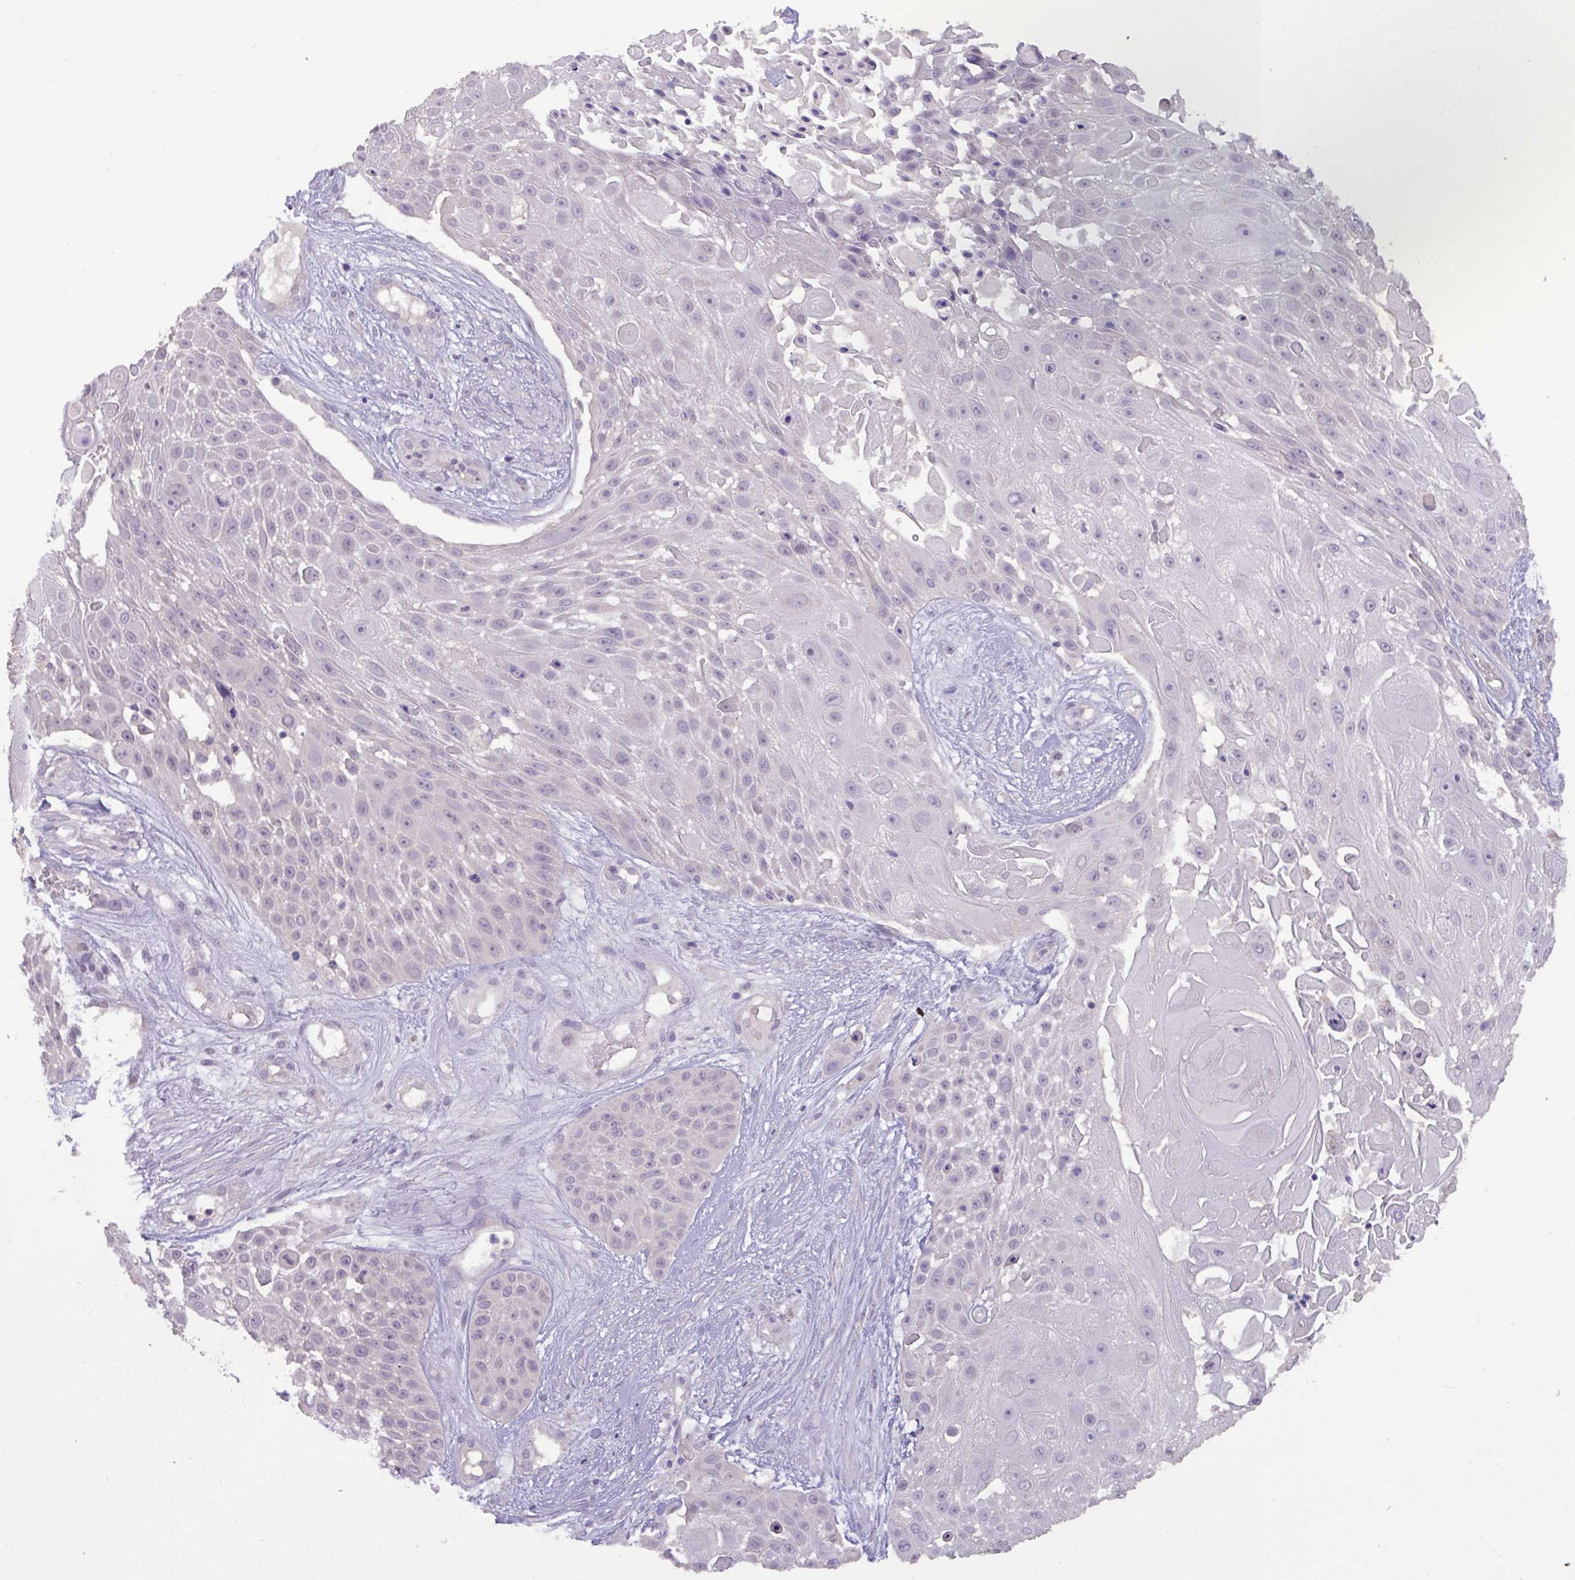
{"staining": {"intensity": "negative", "quantity": "none", "location": "none"}, "tissue": "skin cancer", "cell_type": "Tumor cells", "image_type": "cancer", "snomed": [{"axis": "morphology", "description": "Squamous cell carcinoma, NOS"}, {"axis": "topography", "description": "Skin"}], "caption": "DAB immunohistochemical staining of human skin cancer shows no significant expression in tumor cells.", "gene": "PAX8", "patient": {"sex": "female", "age": 86}}